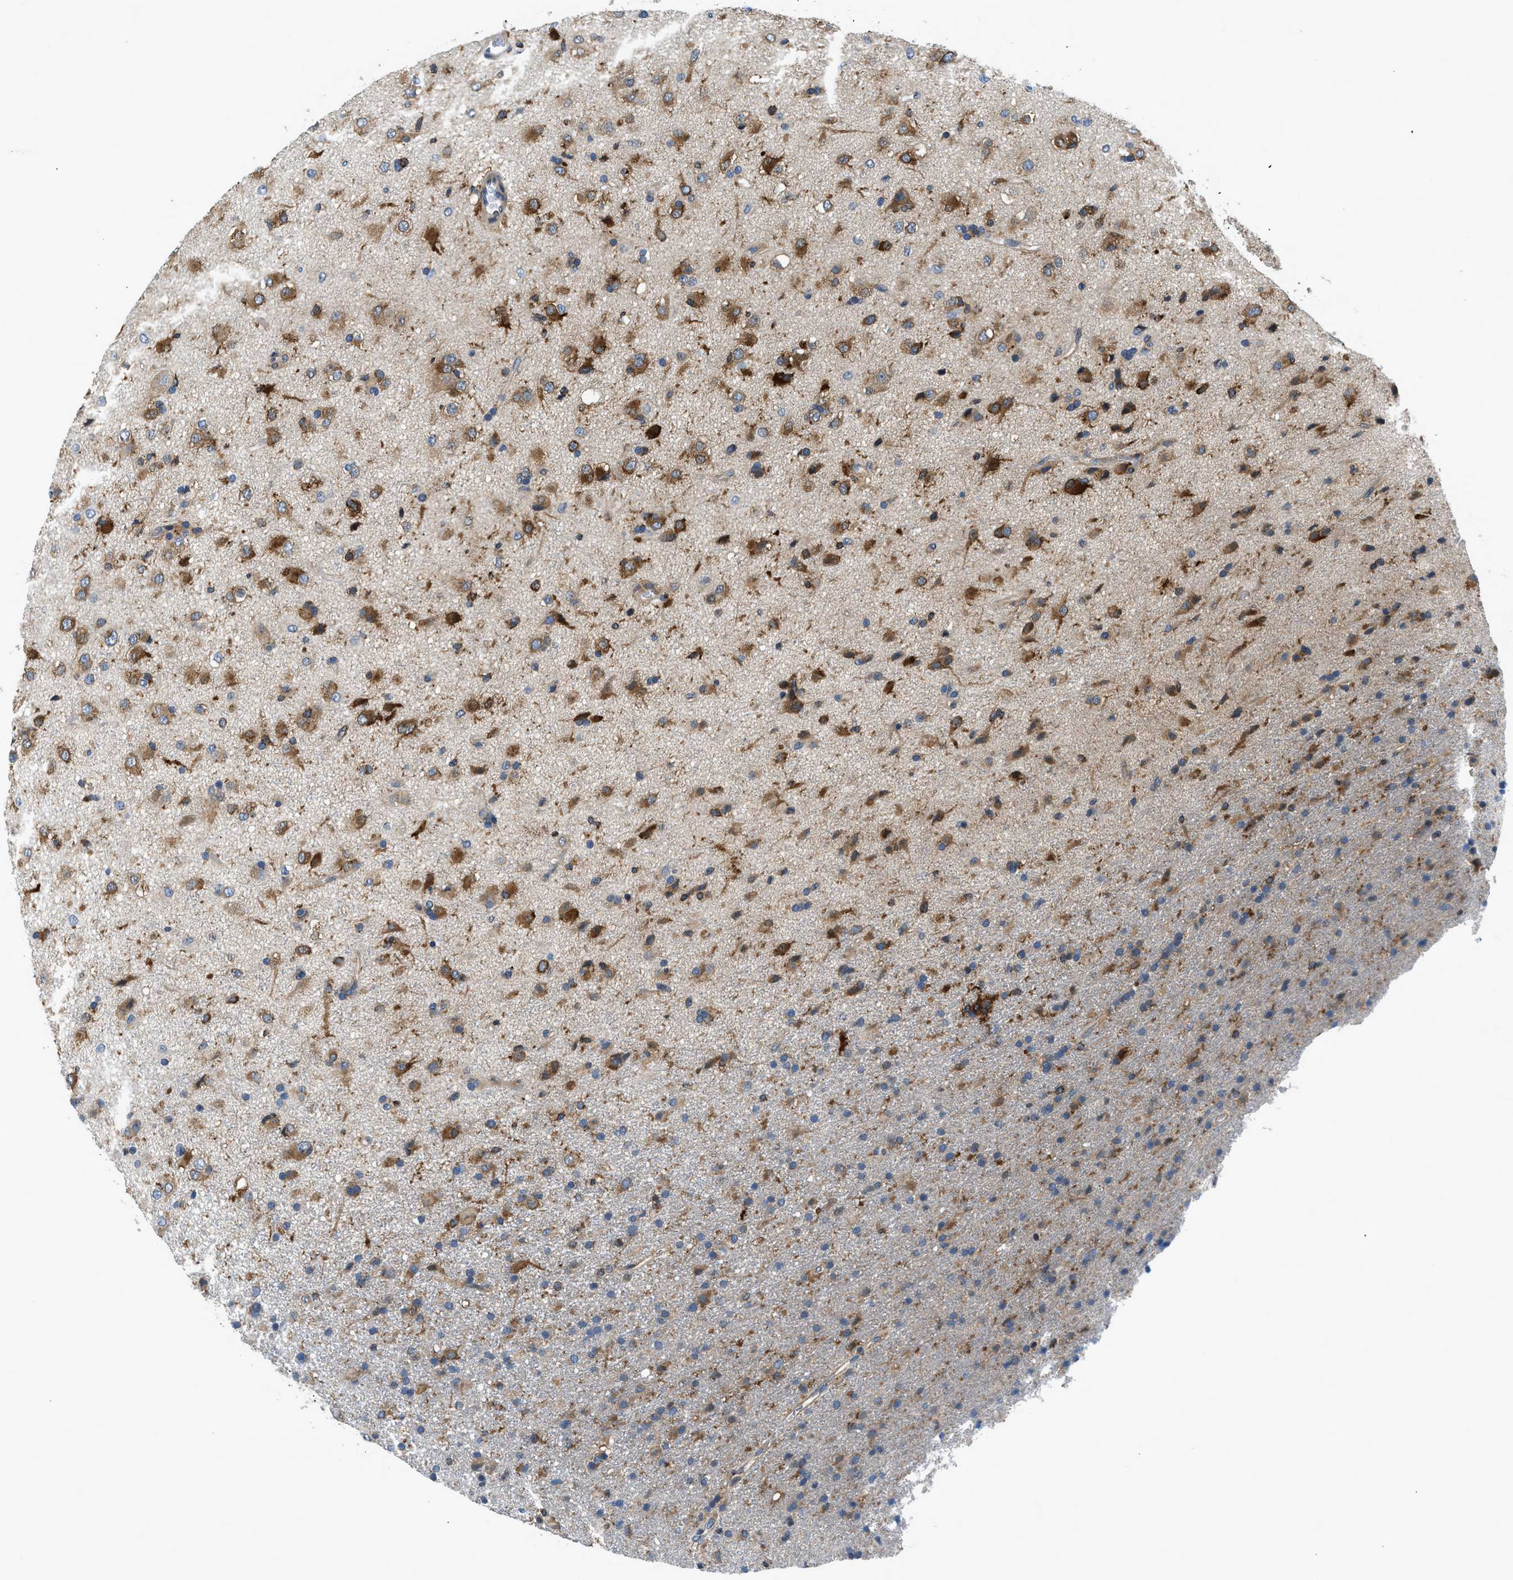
{"staining": {"intensity": "strong", "quantity": "25%-75%", "location": "cytoplasmic/membranous"}, "tissue": "glioma", "cell_type": "Tumor cells", "image_type": "cancer", "snomed": [{"axis": "morphology", "description": "Glioma, malignant, Low grade"}, {"axis": "topography", "description": "Brain"}], "caption": "Immunohistochemical staining of glioma demonstrates high levels of strong cytoplasmic/membranous staining in approximately 25%-75% of tumor cells.", "gene": "LPIN2", "patient": {"sex": "male", "age": 65}}